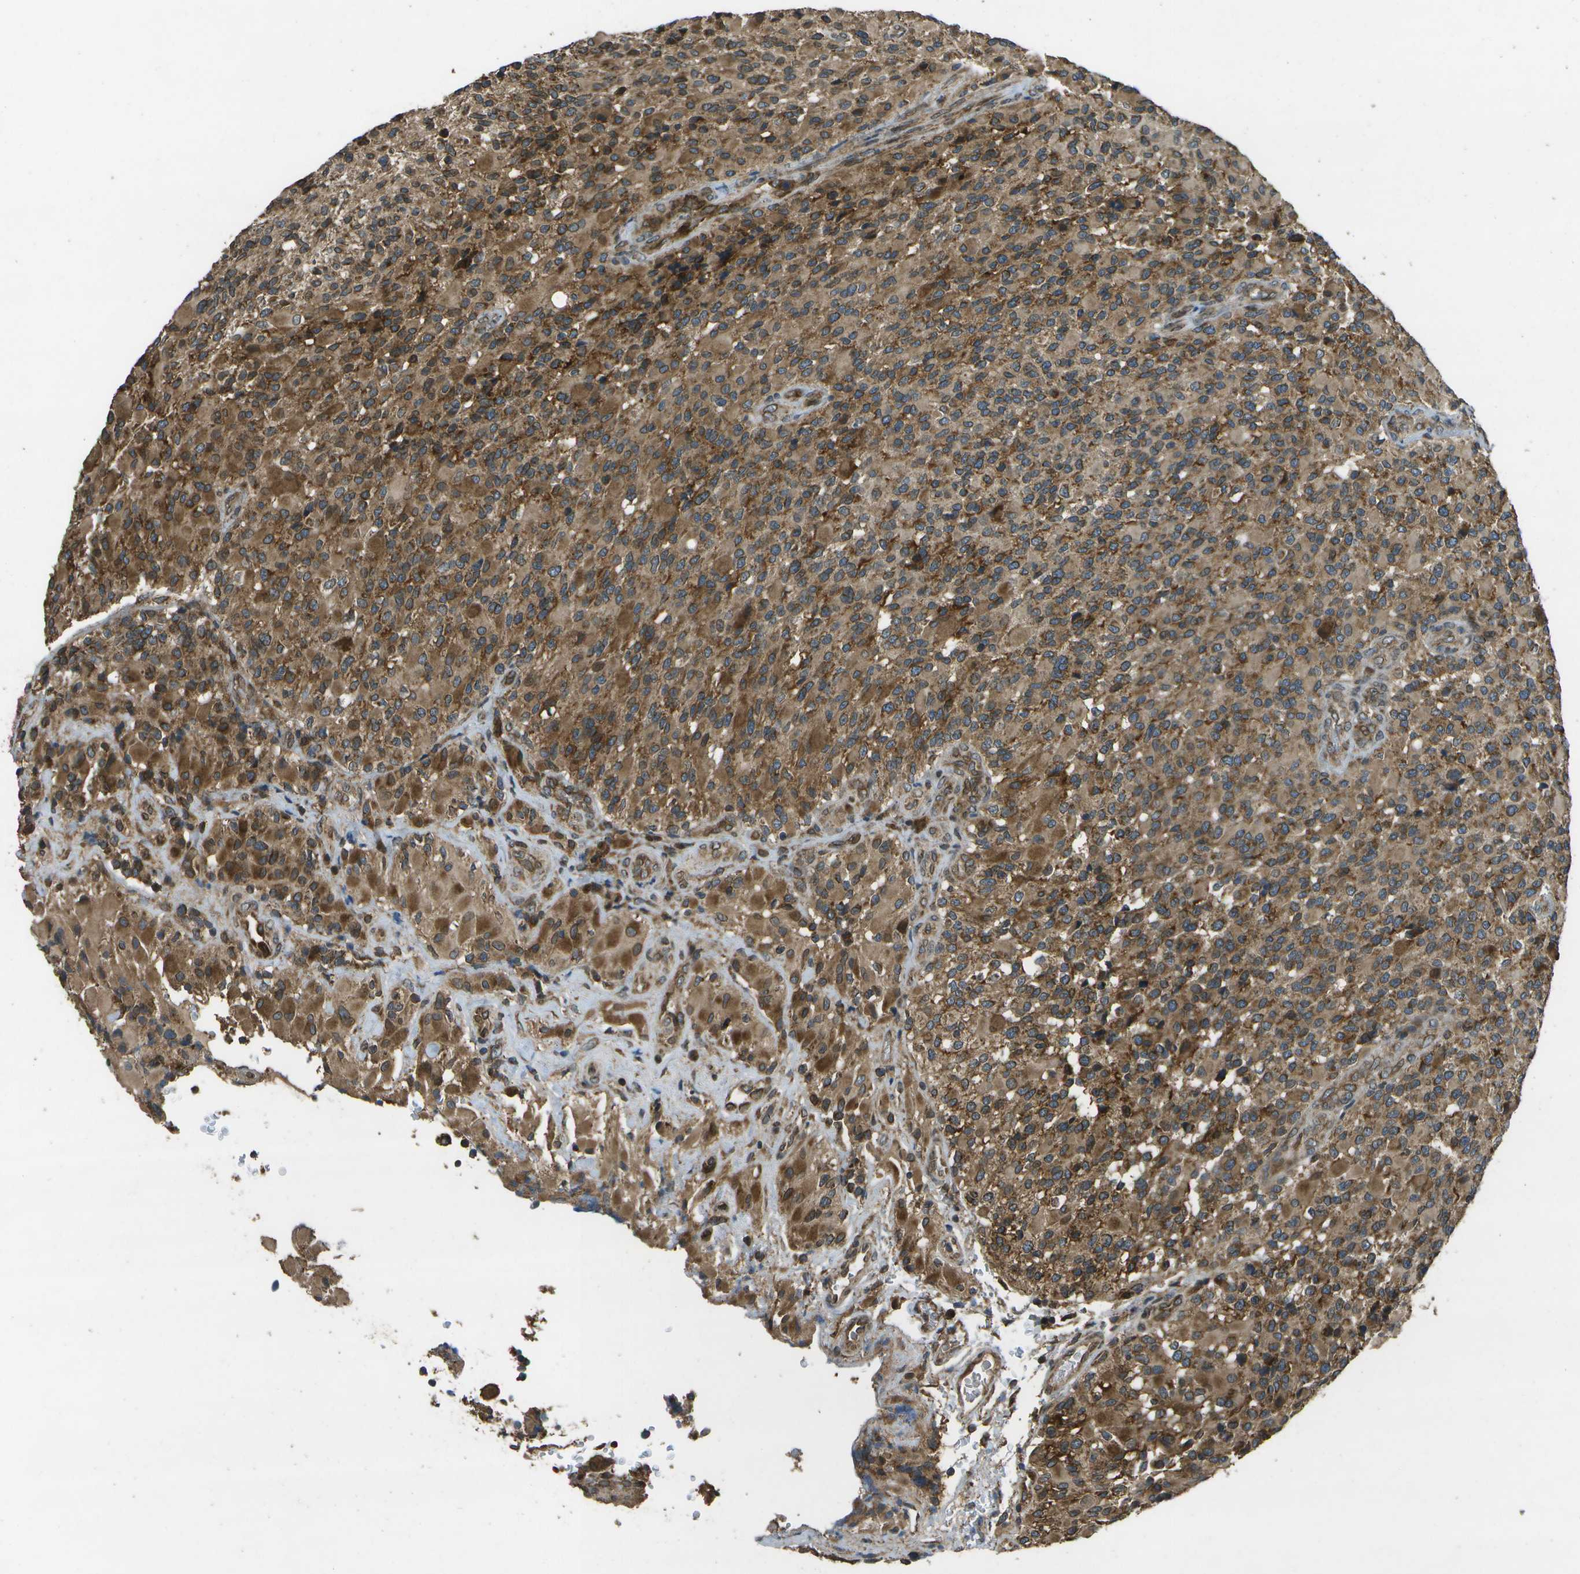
{"staining": {"intensity": "moderate", "quantity": ">75%", "location": "cytoplasmic/membranous"}, "tissue": "glioma", "cell_type": "Tumor cells", "image_type": "cancer", "snomed": [{"axis": "morphology", "description": "Glioma, malignant, High grade"}, {"axis": "topography", "description": "Brain"}], "caption": "A high-resolution image shows IHC staining of malignant high-grade glioma, which exhibits moderate cytoplasmic/membranous positivity in approximately >75% of tumor cells.", "gene": "HFE", "patient": {"sex": "male", "age": 71}}